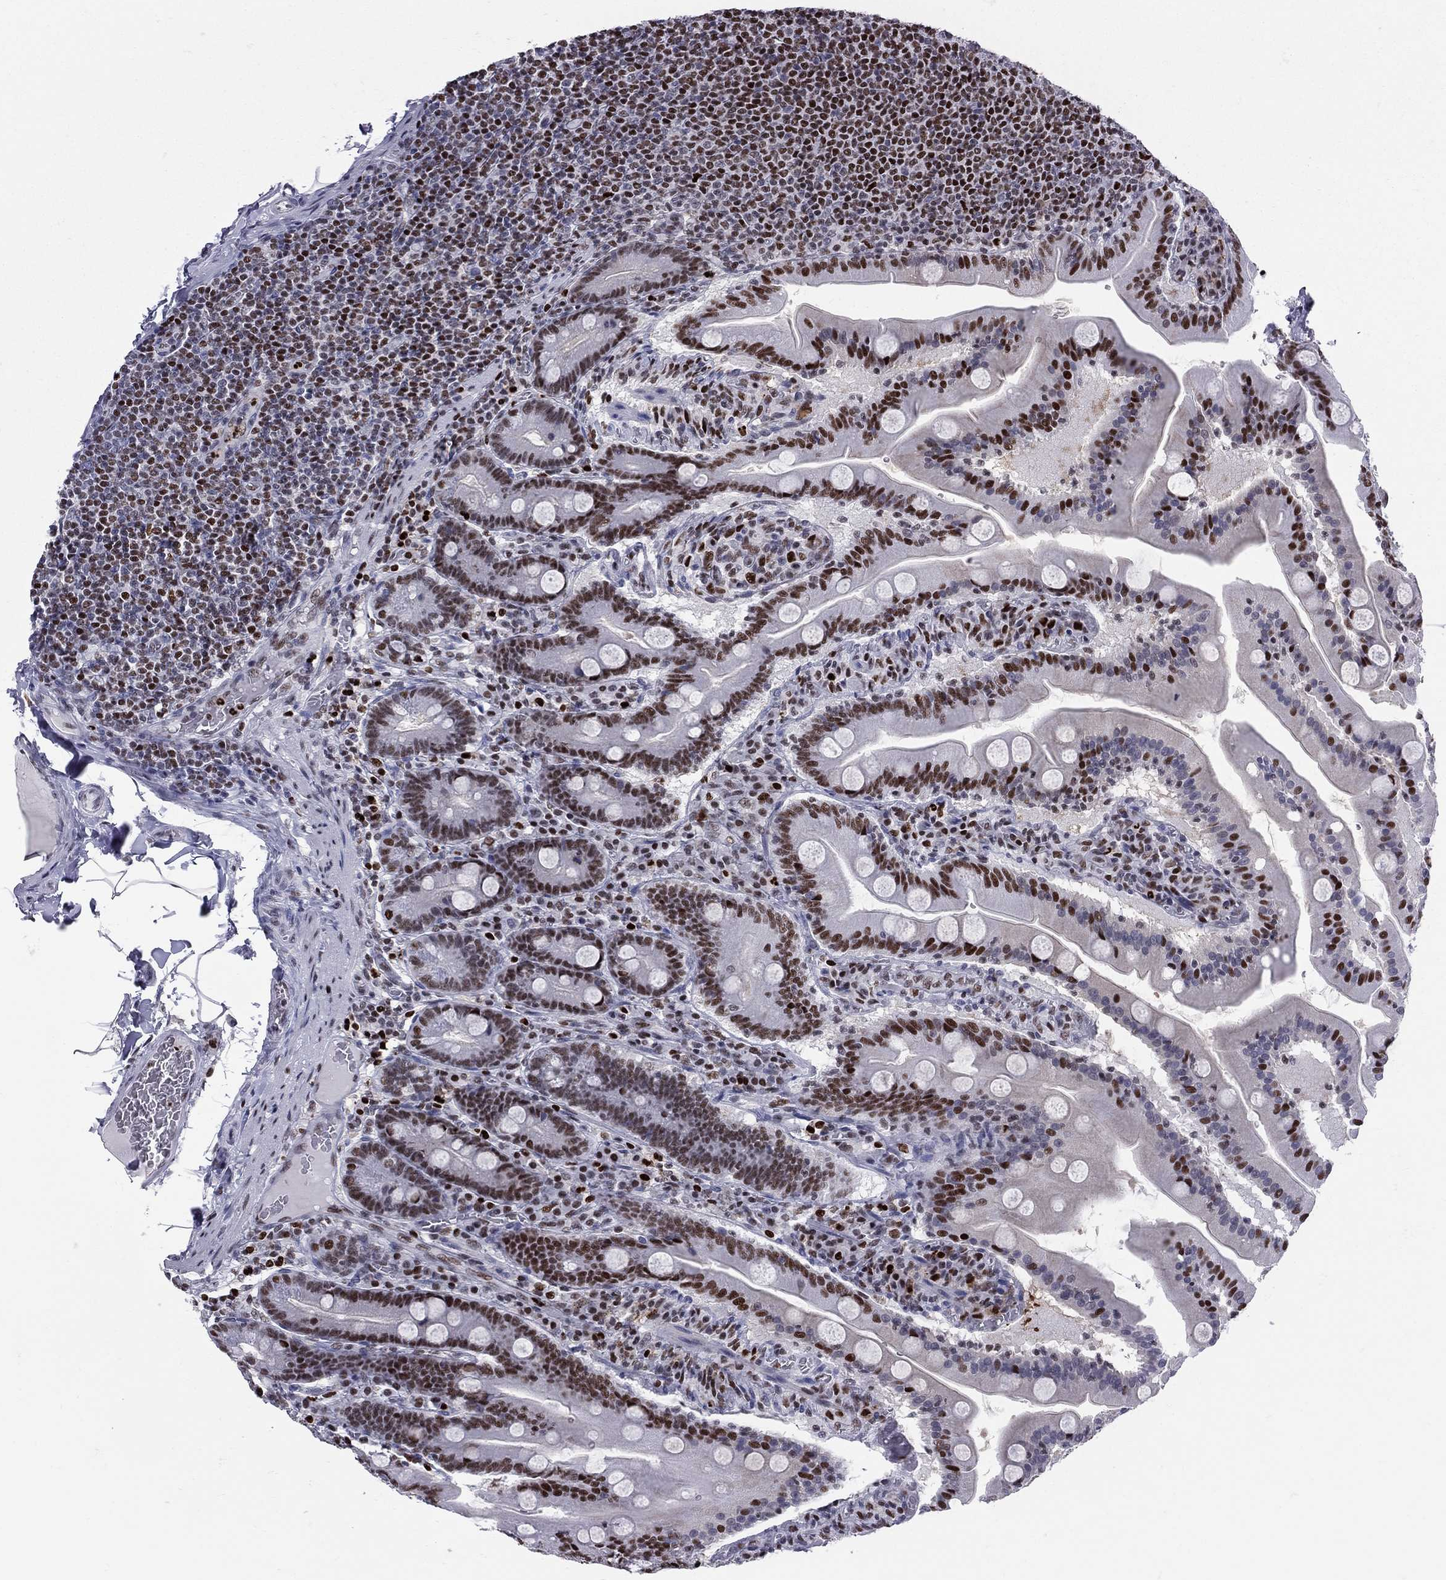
{"staining": {"intensity": "strong", "quantity": ">75%", "location": "nuclear"}, "tissue": "small intestine", "cell_type": "Glandular cells", "image_type": "normal", "snomed": [{"axis": "morphology", "description": "Normal tissue, NOS"}, {"axis": "topography", "description": "Small intestine"}], "caption": "This photomicrograph shows immunohistochemistry staining of unremarkable small intestine, with high strong nuclear staining in about >75% of glandular cells.", "gene": "PCGF3", "patient": {"sex": "male", "age": 37}}